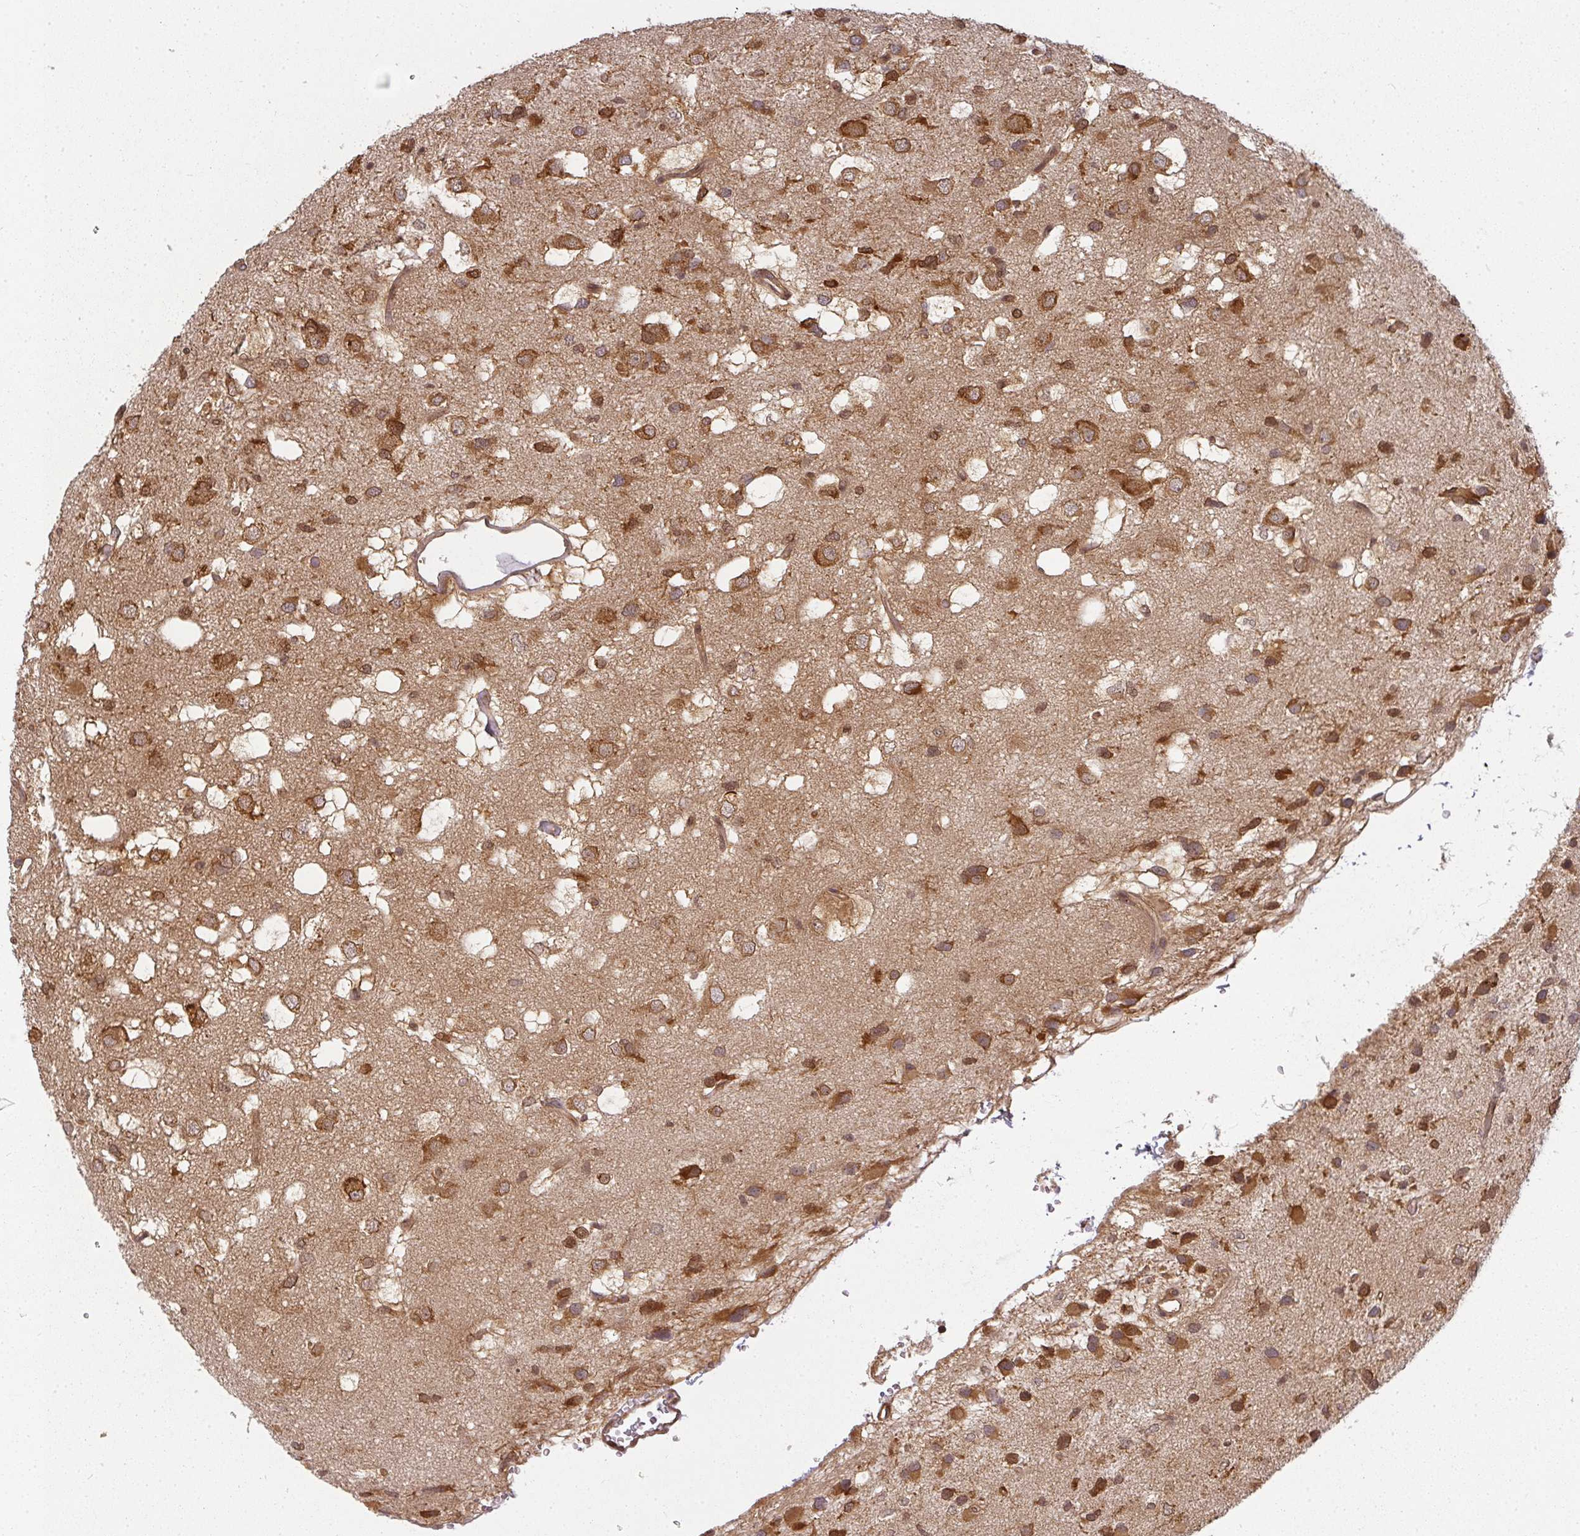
{"staining": {"intensity": "strong", "quantity": ">75%", "location": "cytoplasmic/membranous"}, "tissue": "glioma", "cell_type": "Tumor cells", "image_type": "cancer", "snomed": [{"axis": "morphology", "description": "Glioma, malignant, High grade"}, {"axis": "topography", "description": "Brain"}], "caption": "Approximately >75% of tumor cells in malignant high-grade glioma display strong cytoplasmic/membranous protein staining as visualized by brown immunohistochemical staining.", "gene": "PPP6R3", "patient": {"sex": "male", "age": 53}}